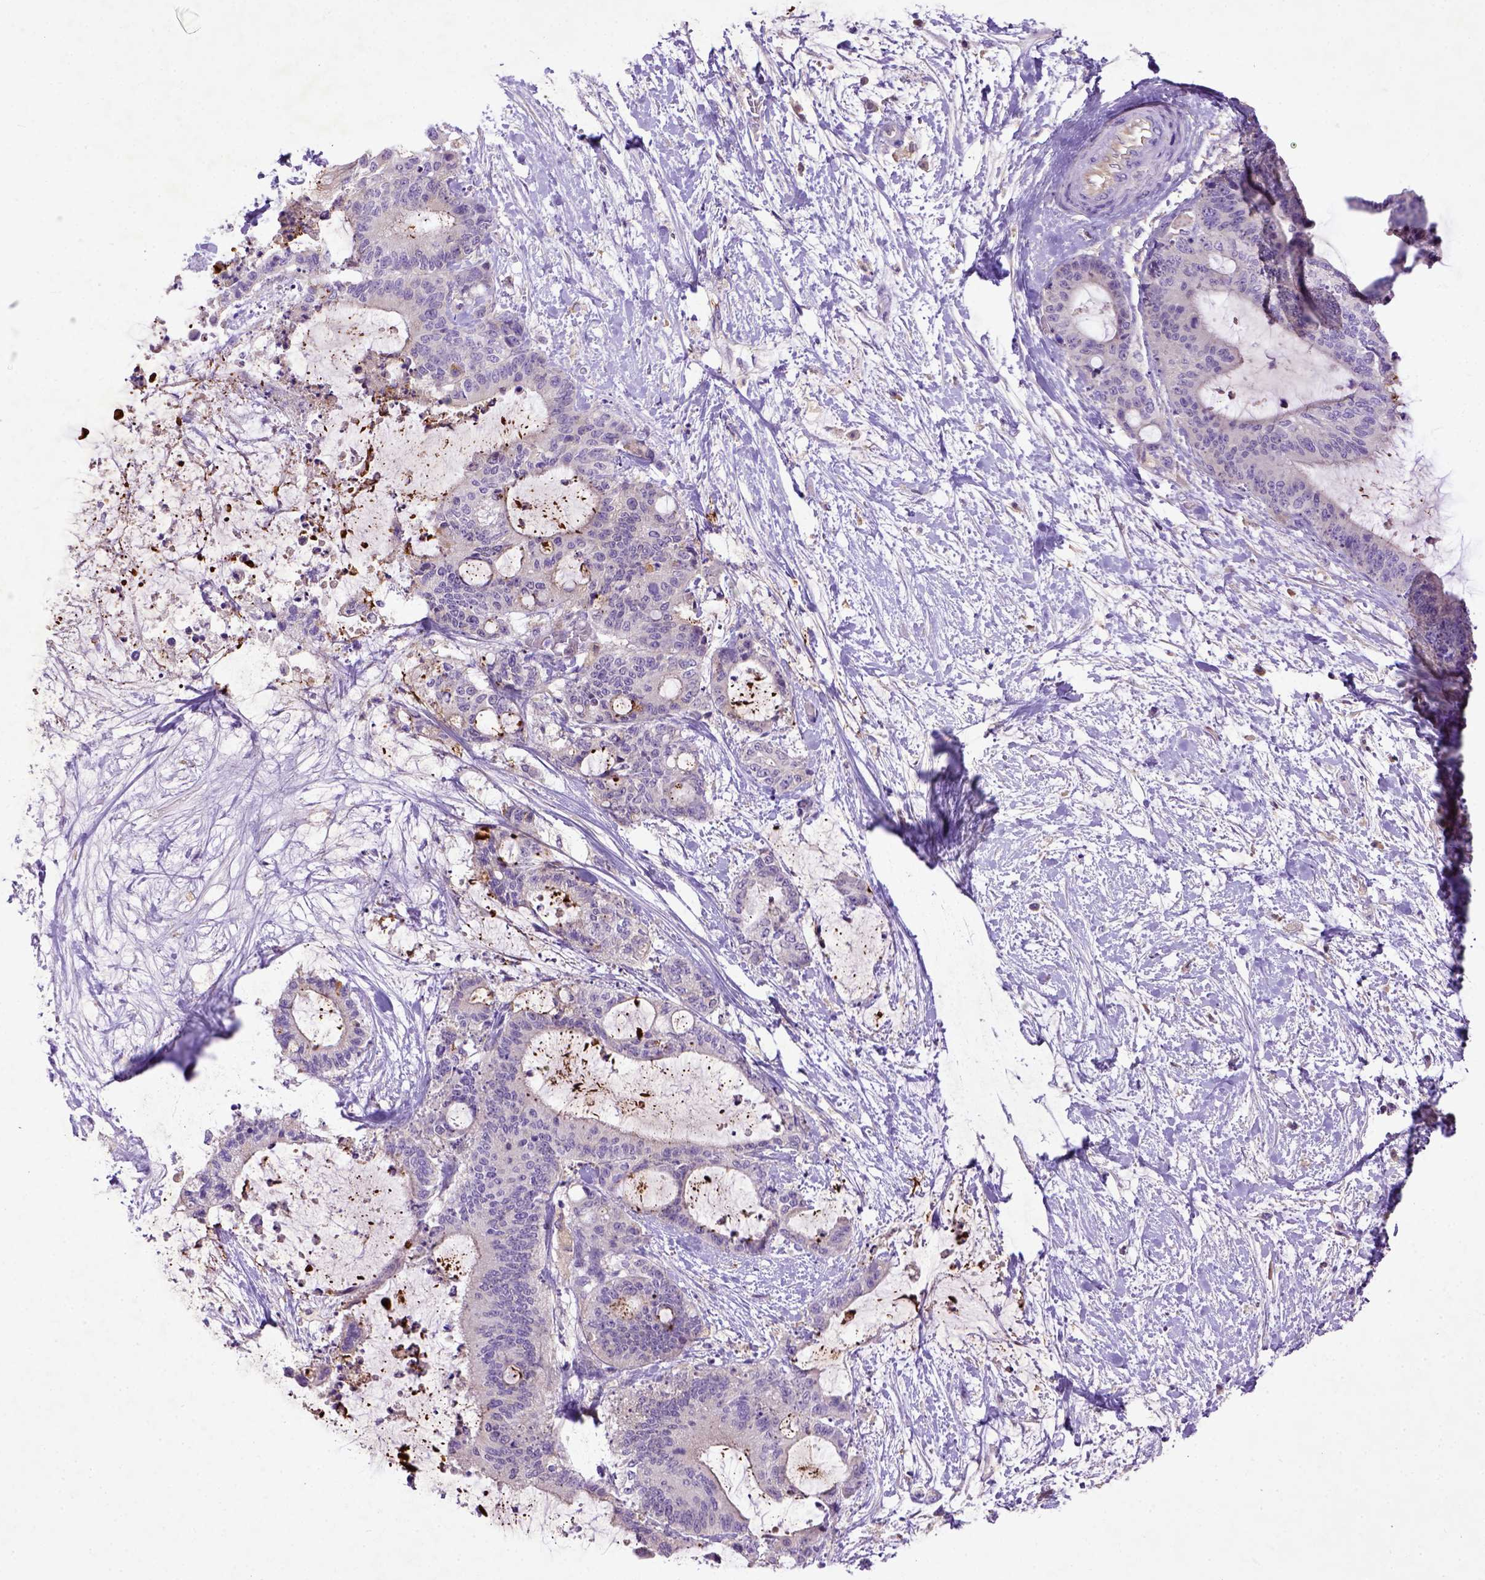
{"staining": {"intensity": "negative", "quantity": "none", "location": "none"}, "tissue": "liver cancer", "cell_type": "Tumor cells", "image_type": "cancer", "snomed": [{"axis": "morphology", "description": "Cholangiocarcinoma"}, {"axis": "topography", "description": "Liver"}], "caption": "Liver cancer stained for a protein using immunohistochemistry exhibits no staining tumor cells.", "gene": "DEPDC1B", "patient": {"sex": "female", "age": 73}}